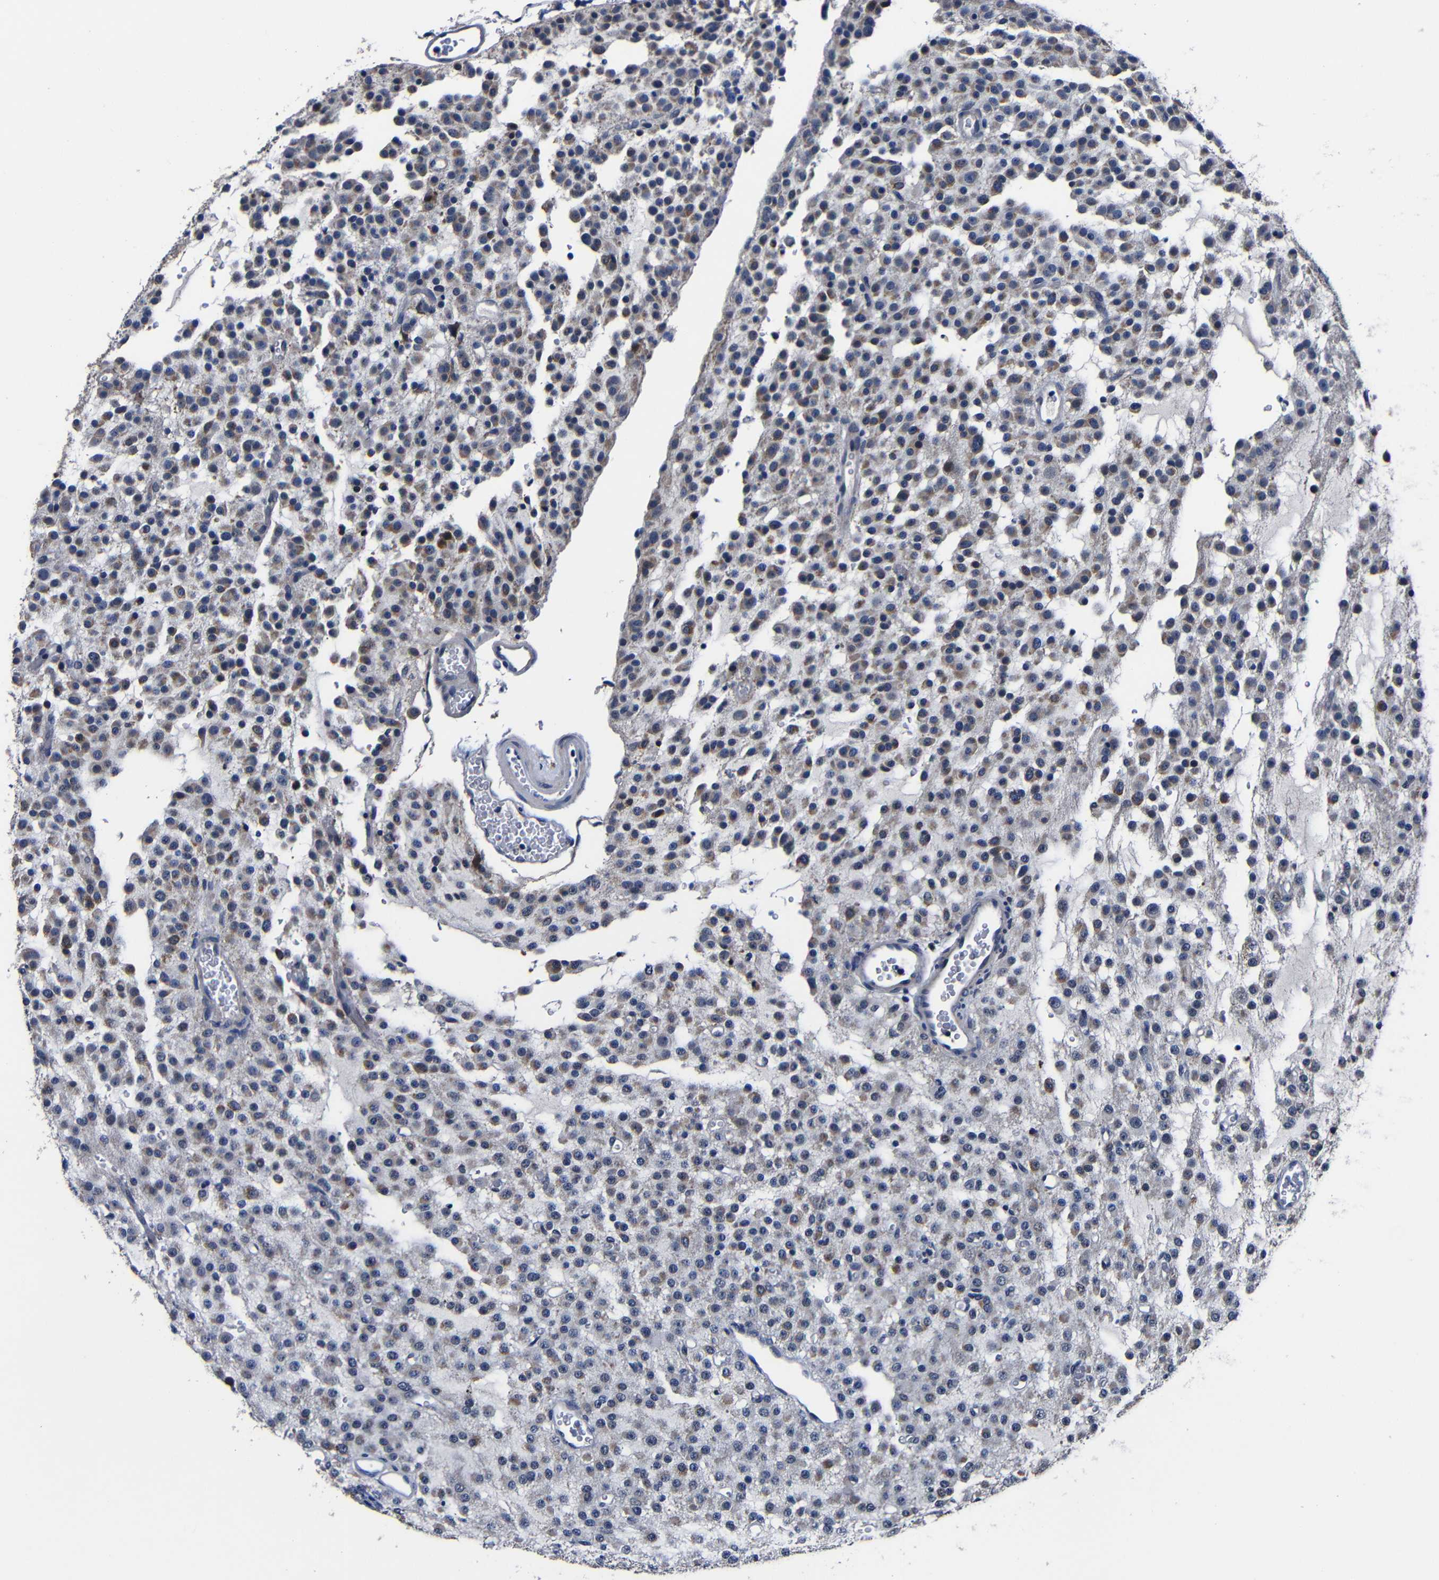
{"staining": {"intensity": "weak", "quantity": "25%-75%", "location": "cytoplasmic/membranous"}, "tissue": "glioma", "cell_type": "Tumor cells", "image_type": "cancer", "snomed": [{"axis": "morphology", "description": "Glioma, malignant, Low grade"}, {"axis": "topography", "description": "Brain"}], "caption": "The micrograph reveals immunohistochemical staining of glioma. There is weak cytoplasmic/membranous positivity is seen in about 25%-75% of tumor cells. The staining was performed using DAB to visualize the protein expression in brown, while the nuclei were stained in blue with hematoxylin (Magnification: 20x).", "gene": "DEPP1", "patient": {"sex": "male", "age": 38}}